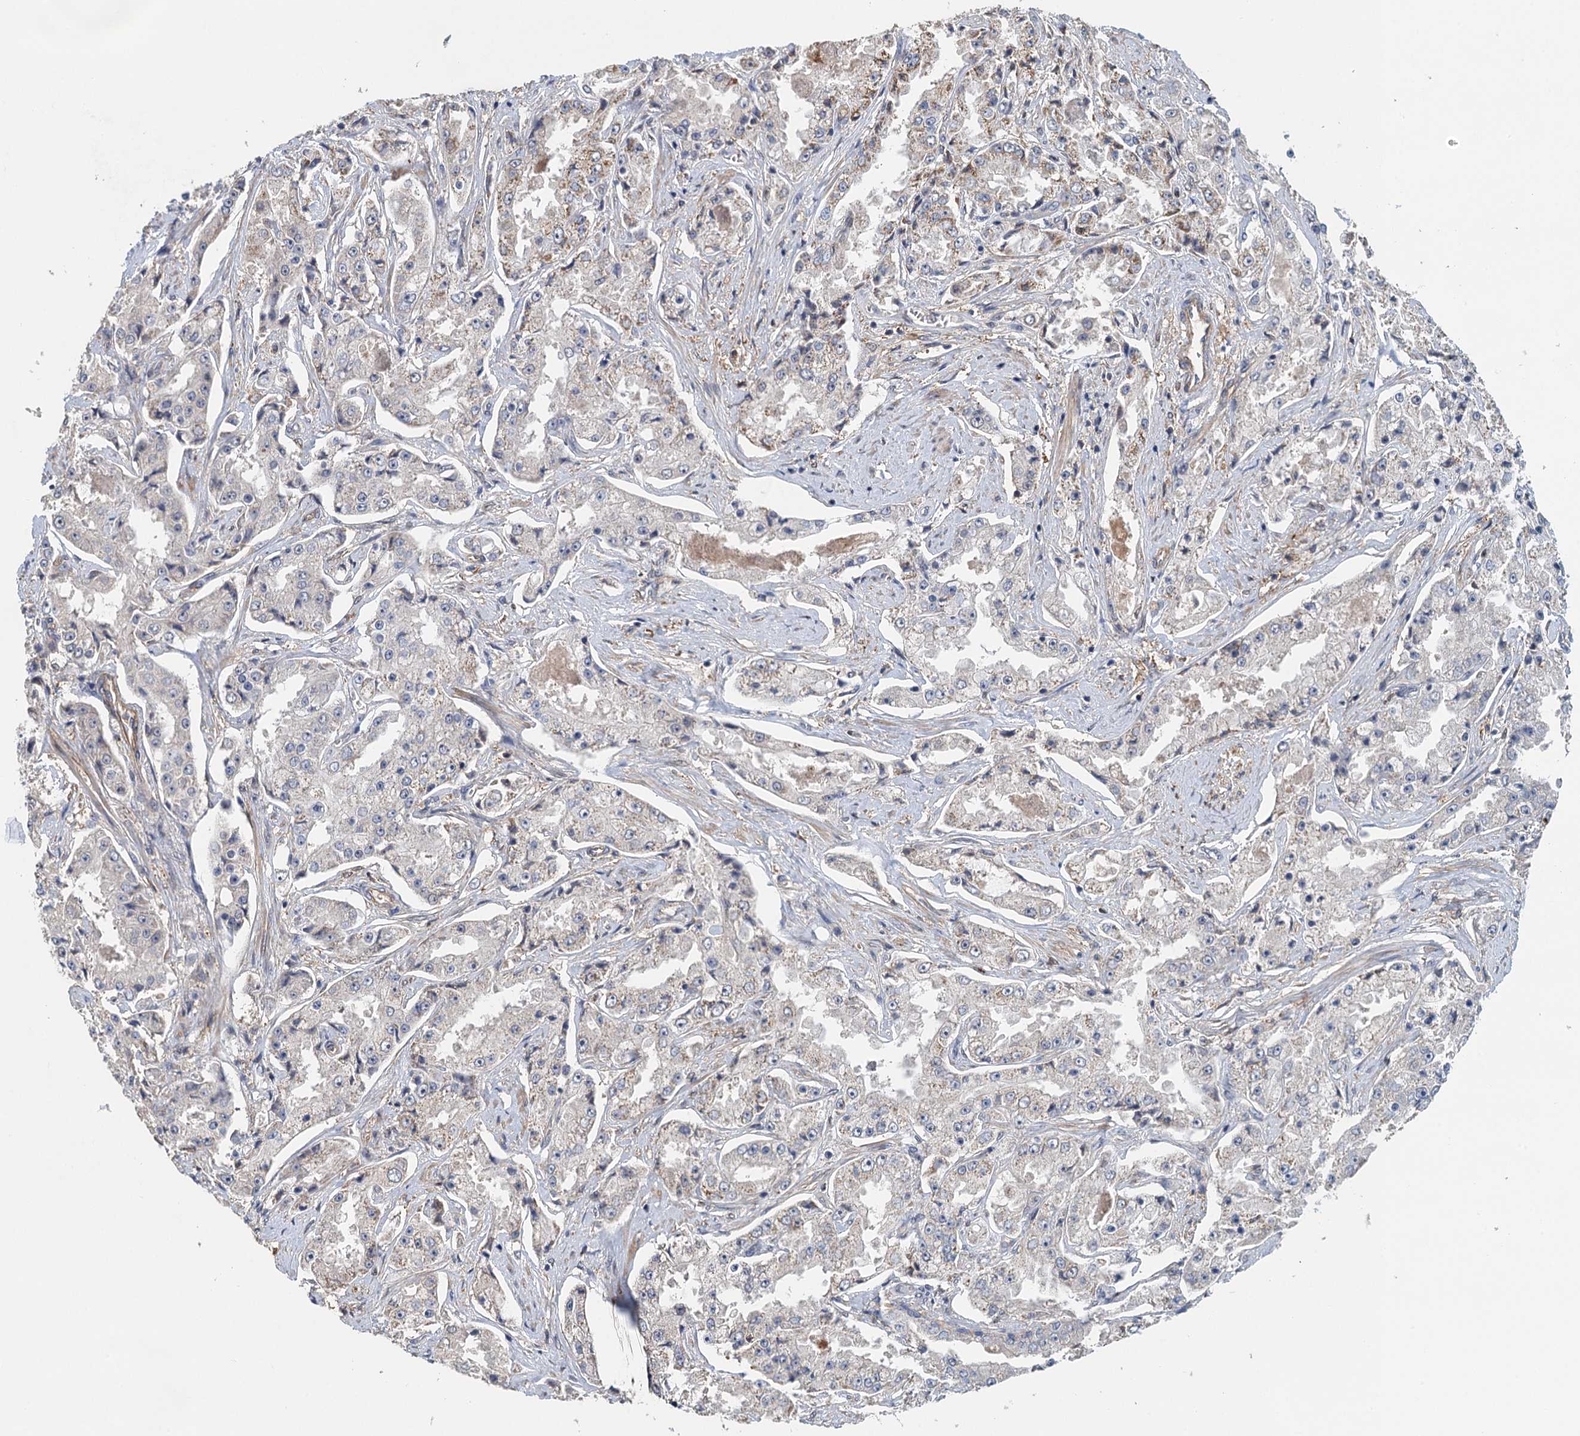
{"staining": {"intensity": "weak", "quantity": "25%-75%", "location": "cytoplasmic/membranous"}, "tissue": "prostate cancer", "cell_type": "Tumor cells", "image_type": "cancer", "snomed": [{"axis": "morphology", "description": "Adenocarcinoma, High grade"}, {"axis": "topography", "description": "Prostate"}], "caption": "Prostate cancer (adenocarcinoma (high-grade)) tissue displays weak cytoplasmic/membranous staining in approximately 25%-75% of tumor cells Immunohistochemistry stains the protein in brown and the nuclei are stained blue.", "gene": "RSAD2", "patient": {"sex": "male", "age": 73}}